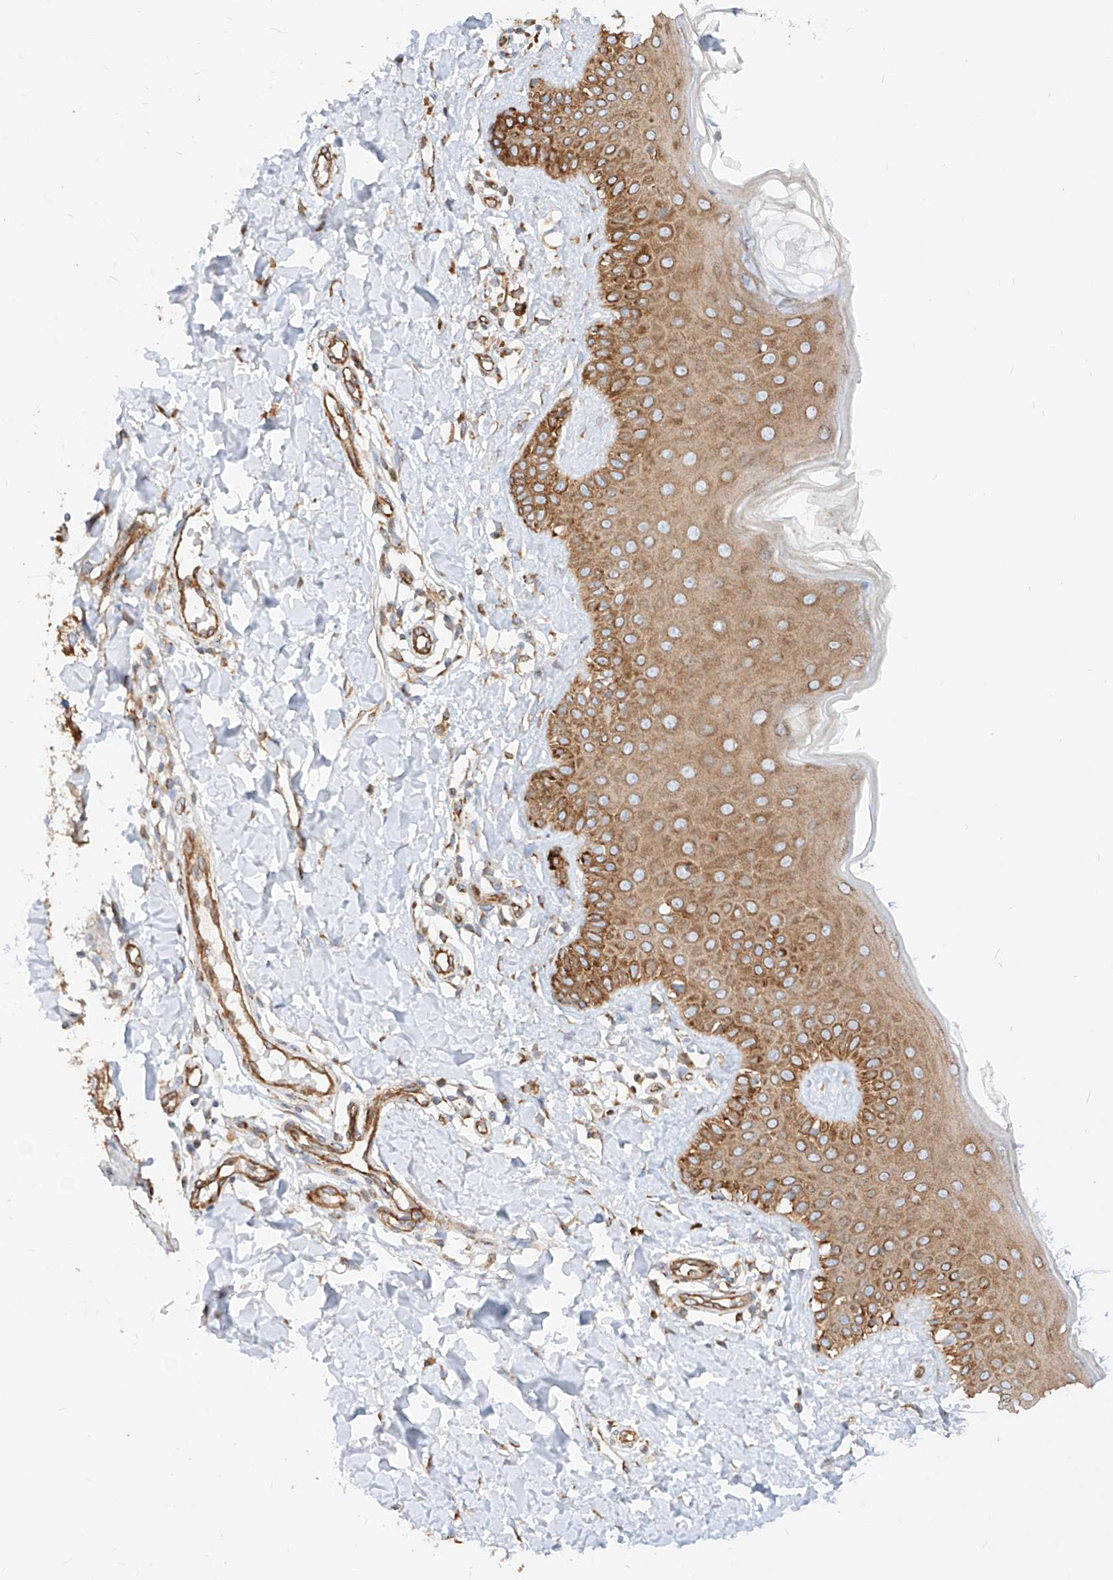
{"staining": {"intensity": "moderate", "quantity": ">75%", "location": "cytoplasmic/membranous"}, "tissue": "skin", "cell_type": "Fibroblasts", "image_type": "normal", "snomed": [{"axis": "morphology", "description": "Normal tissue, NOS"}, {"axis": "topography", "description": "Skin"}], "caption": "Skin stained for a protein displays moderate cytoplasmic/membranous positivity in fibroblasts. (IHC, brightfield microscopy, high magnification).", "gene": "CSGALNACT2", "patient": {"sex": "male", "age": 52}}